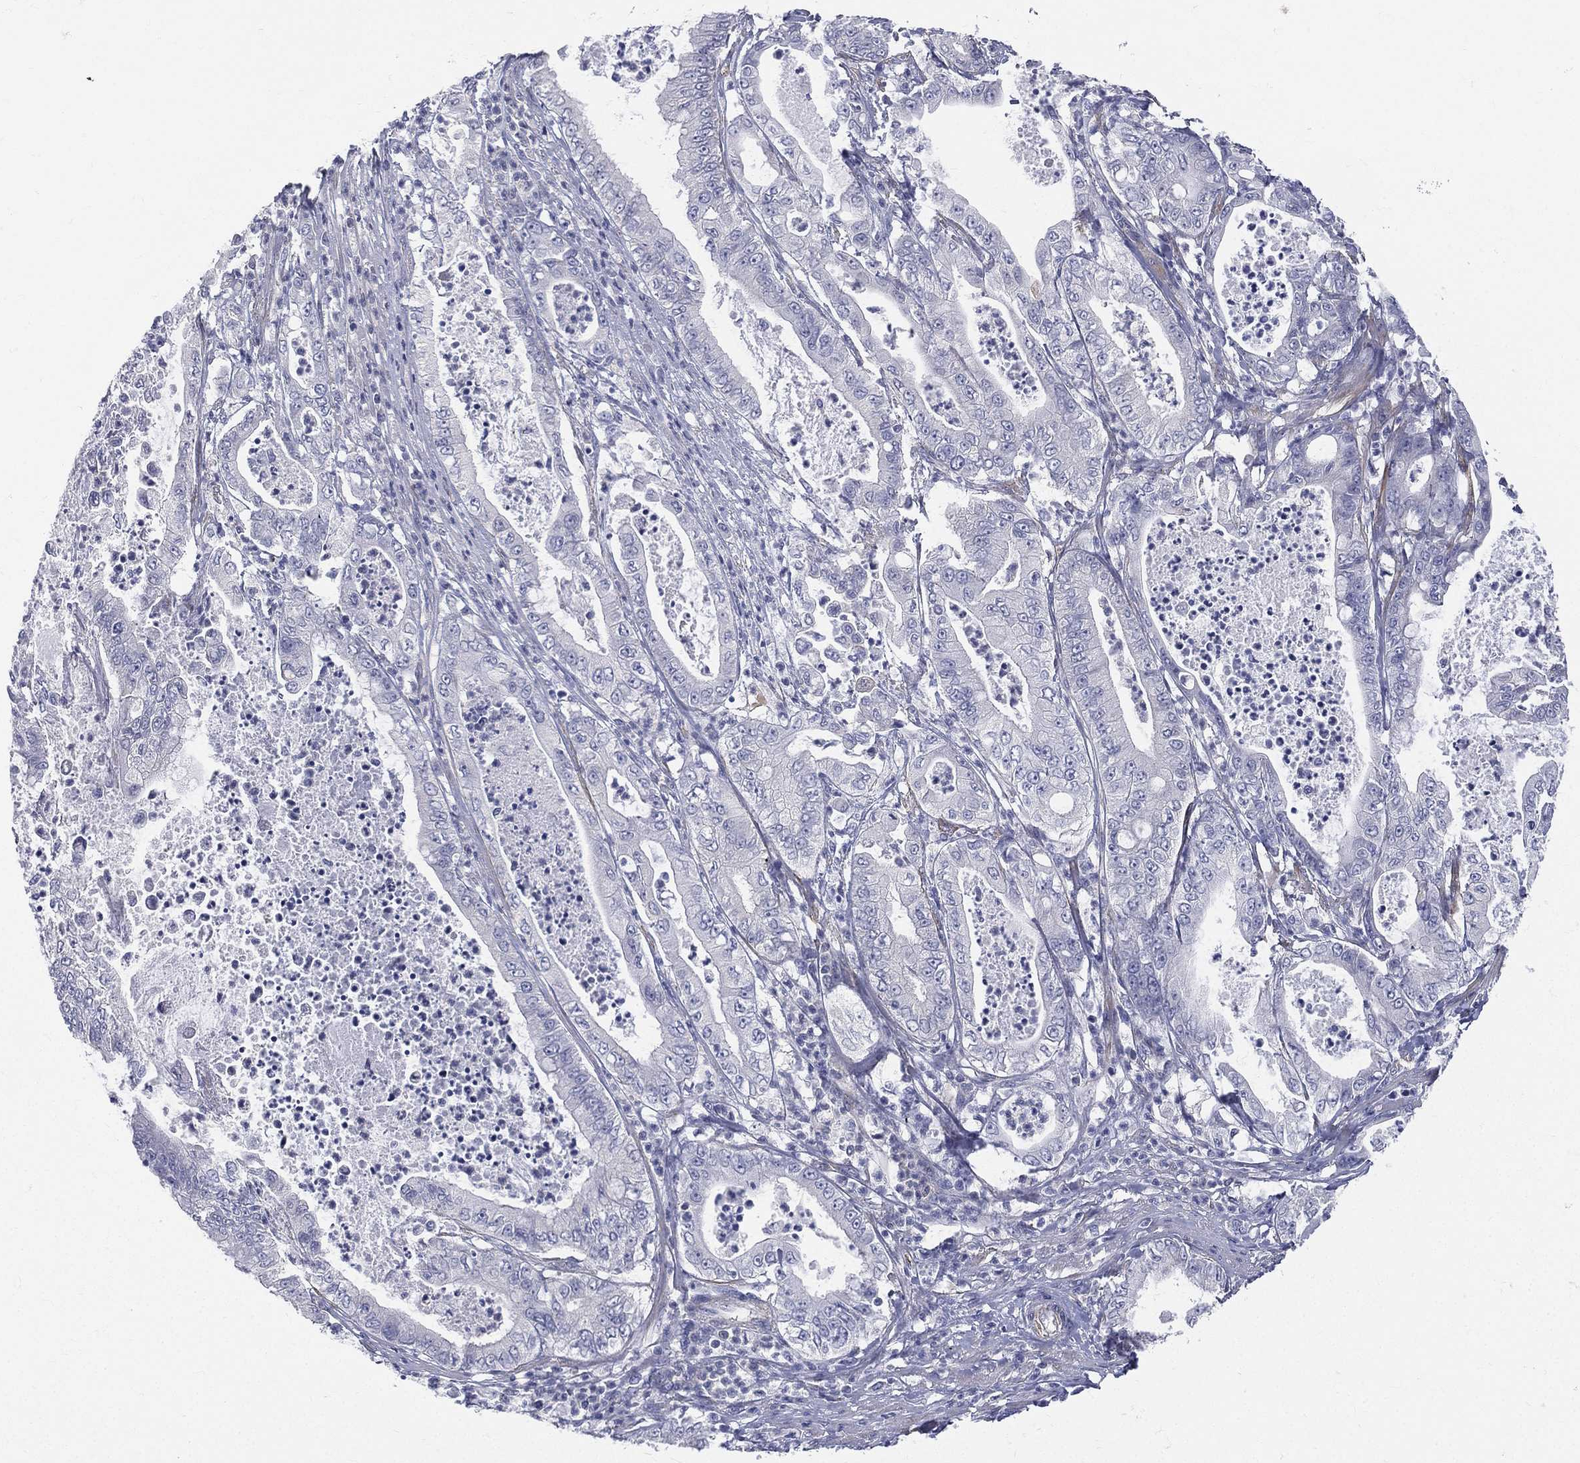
{"staining": {"intensity": "negative", "quantity": "none", "location": "none"}, "tissue": "pancreatic cancer", "cell_type": "Tumor cells", "image_type": "cancer", "snomed": [{"axis": "morphology", "description": "Adenocarcinoma, NOS"}, {"axis": "topography", "description": "Pancreas"}], "caption": "Immunohistochemistry (IHC) photomicrograph of neoplastic tissue: human pancreatic adenocarcinoma stained with DAB (3,3'-diaminobenzidine) reveals no significant protein expression in tumor cells.", "gene": "ETNPPL", "patient": {"sex": "male", "age": 71}}